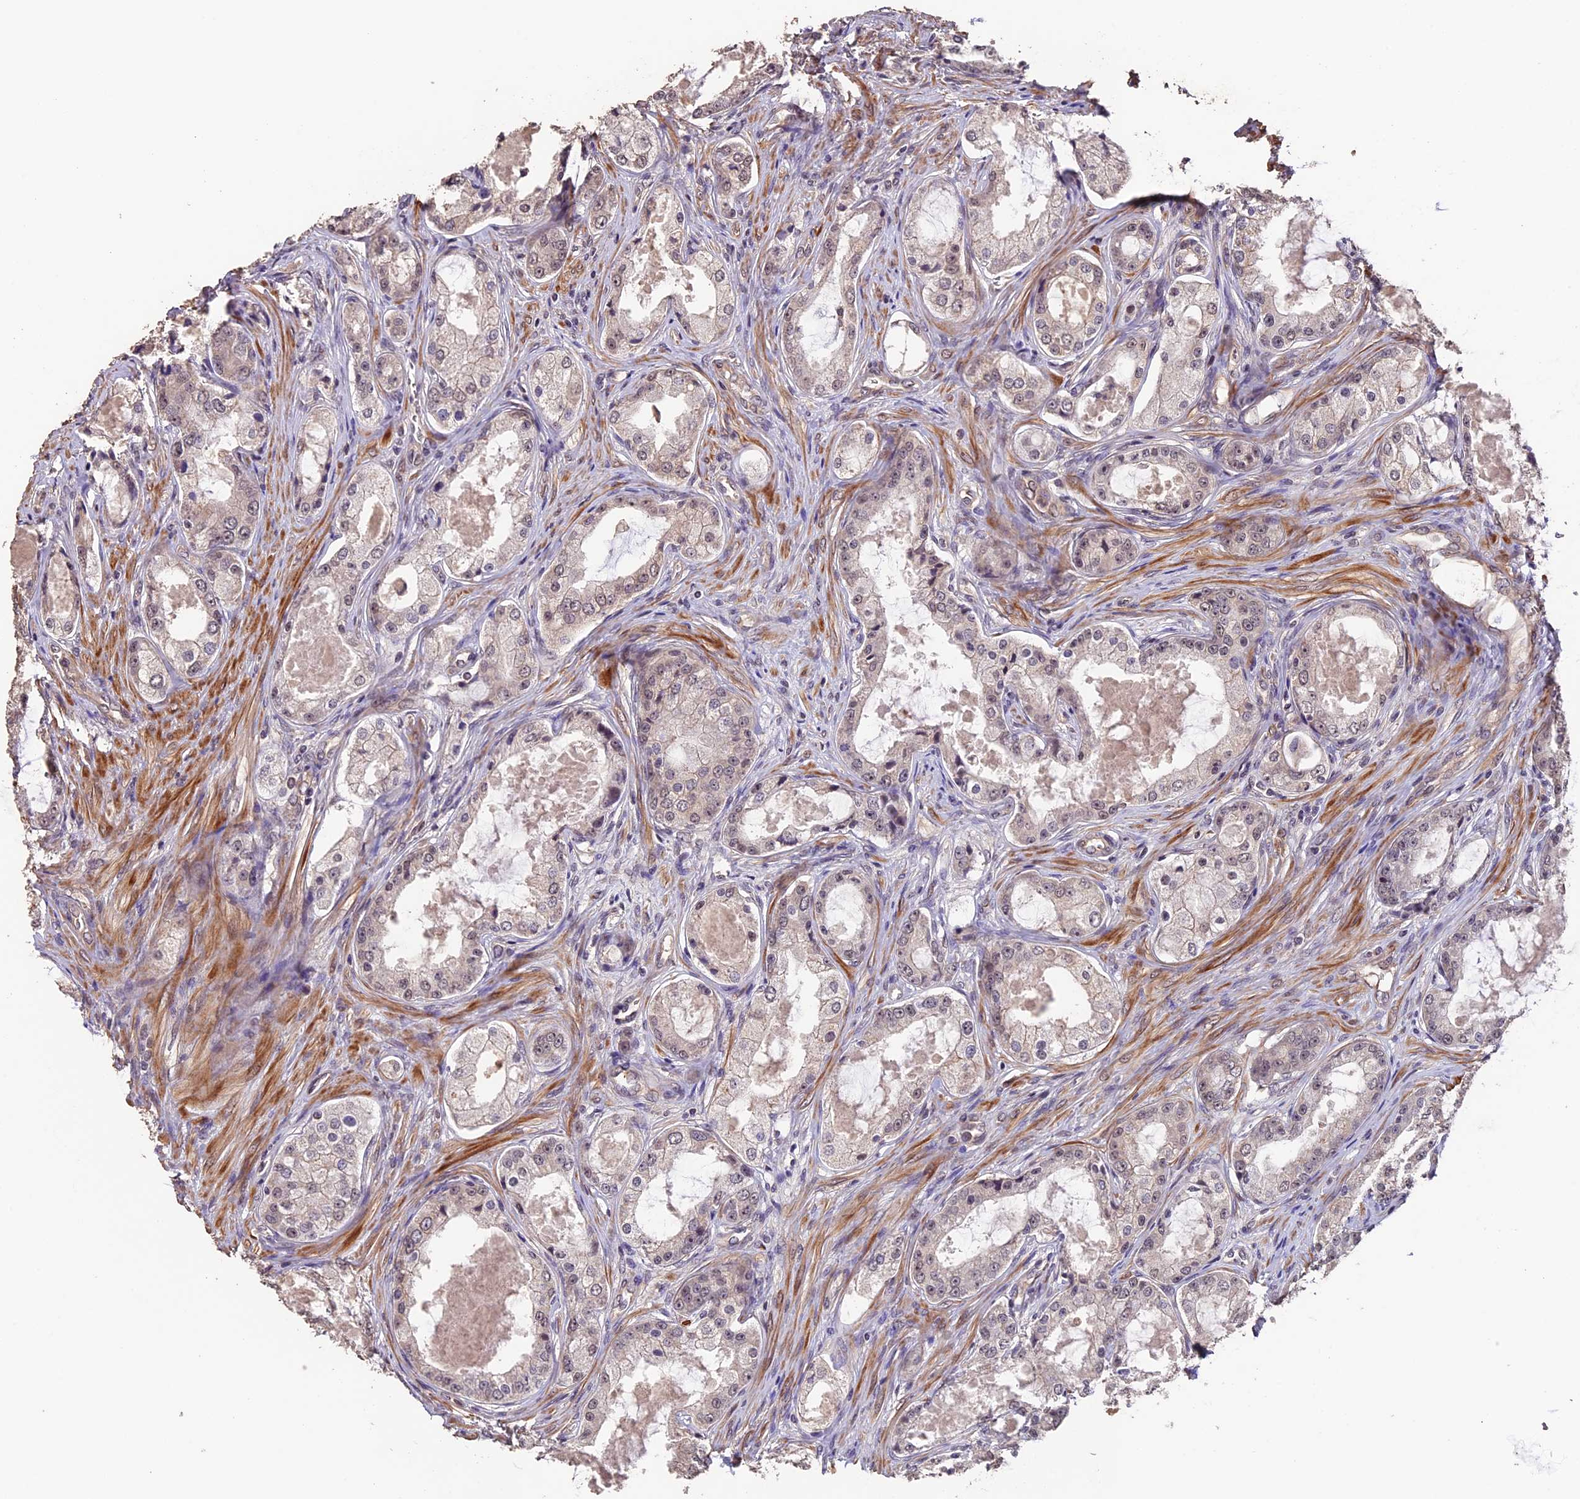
{"staining": {"intensity": "weak", "quantity": "<25%", "location": "nuclear"}, "tissue": "prostate cancer", "cell_type": "Tumor cells", "image_type": "cancer", "snomed": [{"axis": "morphology", "description": "Adenocarcinoma, Low grade"}, {"axis": "topography", "description": "Prostate"}], "caption": "Immunohistochemistry (IHC) histopathology image of prostate cancer (low-grade adenocarcinoma) stained for a protein (brown), which exhibits no expression in tumor cells.", "gene": "GNB5", "patient": {"sex": "male", "age": 68}}